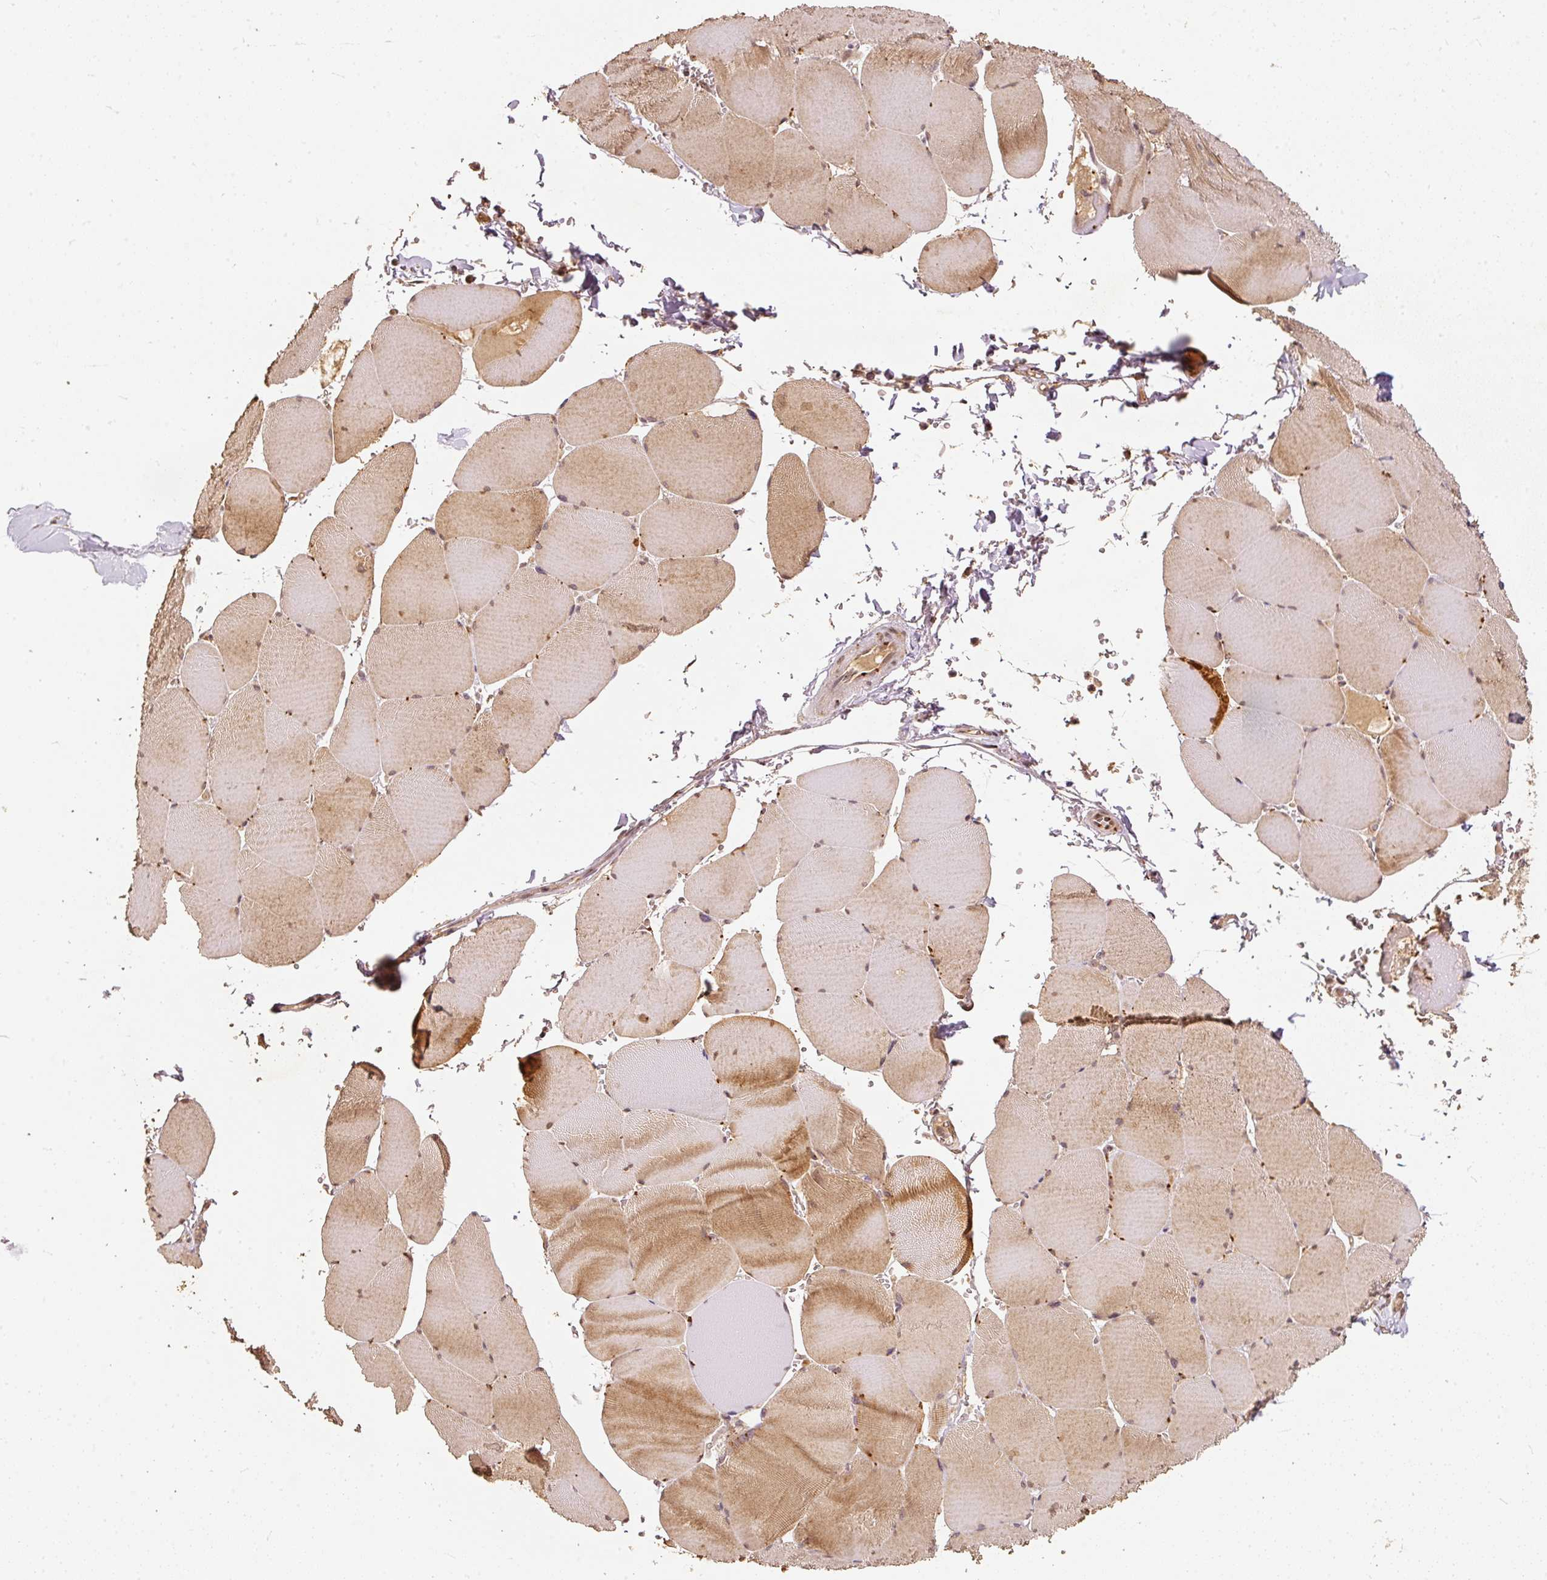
{"staining": {"intensity": "weak", "quantity": ">75%", "location": "cytoplasmic/membranous"}, "tissue": "skeletal muscle", "cell_type": "Myocytes", "image_type": "normal", "snomed": [{"axis": "morphology", "description": "Normal tissue, NOS"}, {"axis": "topography", "description": "Skeletal muscle"}, {"axis": "topography", "description": "Head-Neck"}], "caption": "High-power microscopy captured an immunohistochemistry photomicrograph of unremarkable skeletal muscle, revealing weak cytoplasmic/membranous expression in about >75% of myocytes.", "gene": "FUT8", "patient": {"sex": "male", "age": 66}}